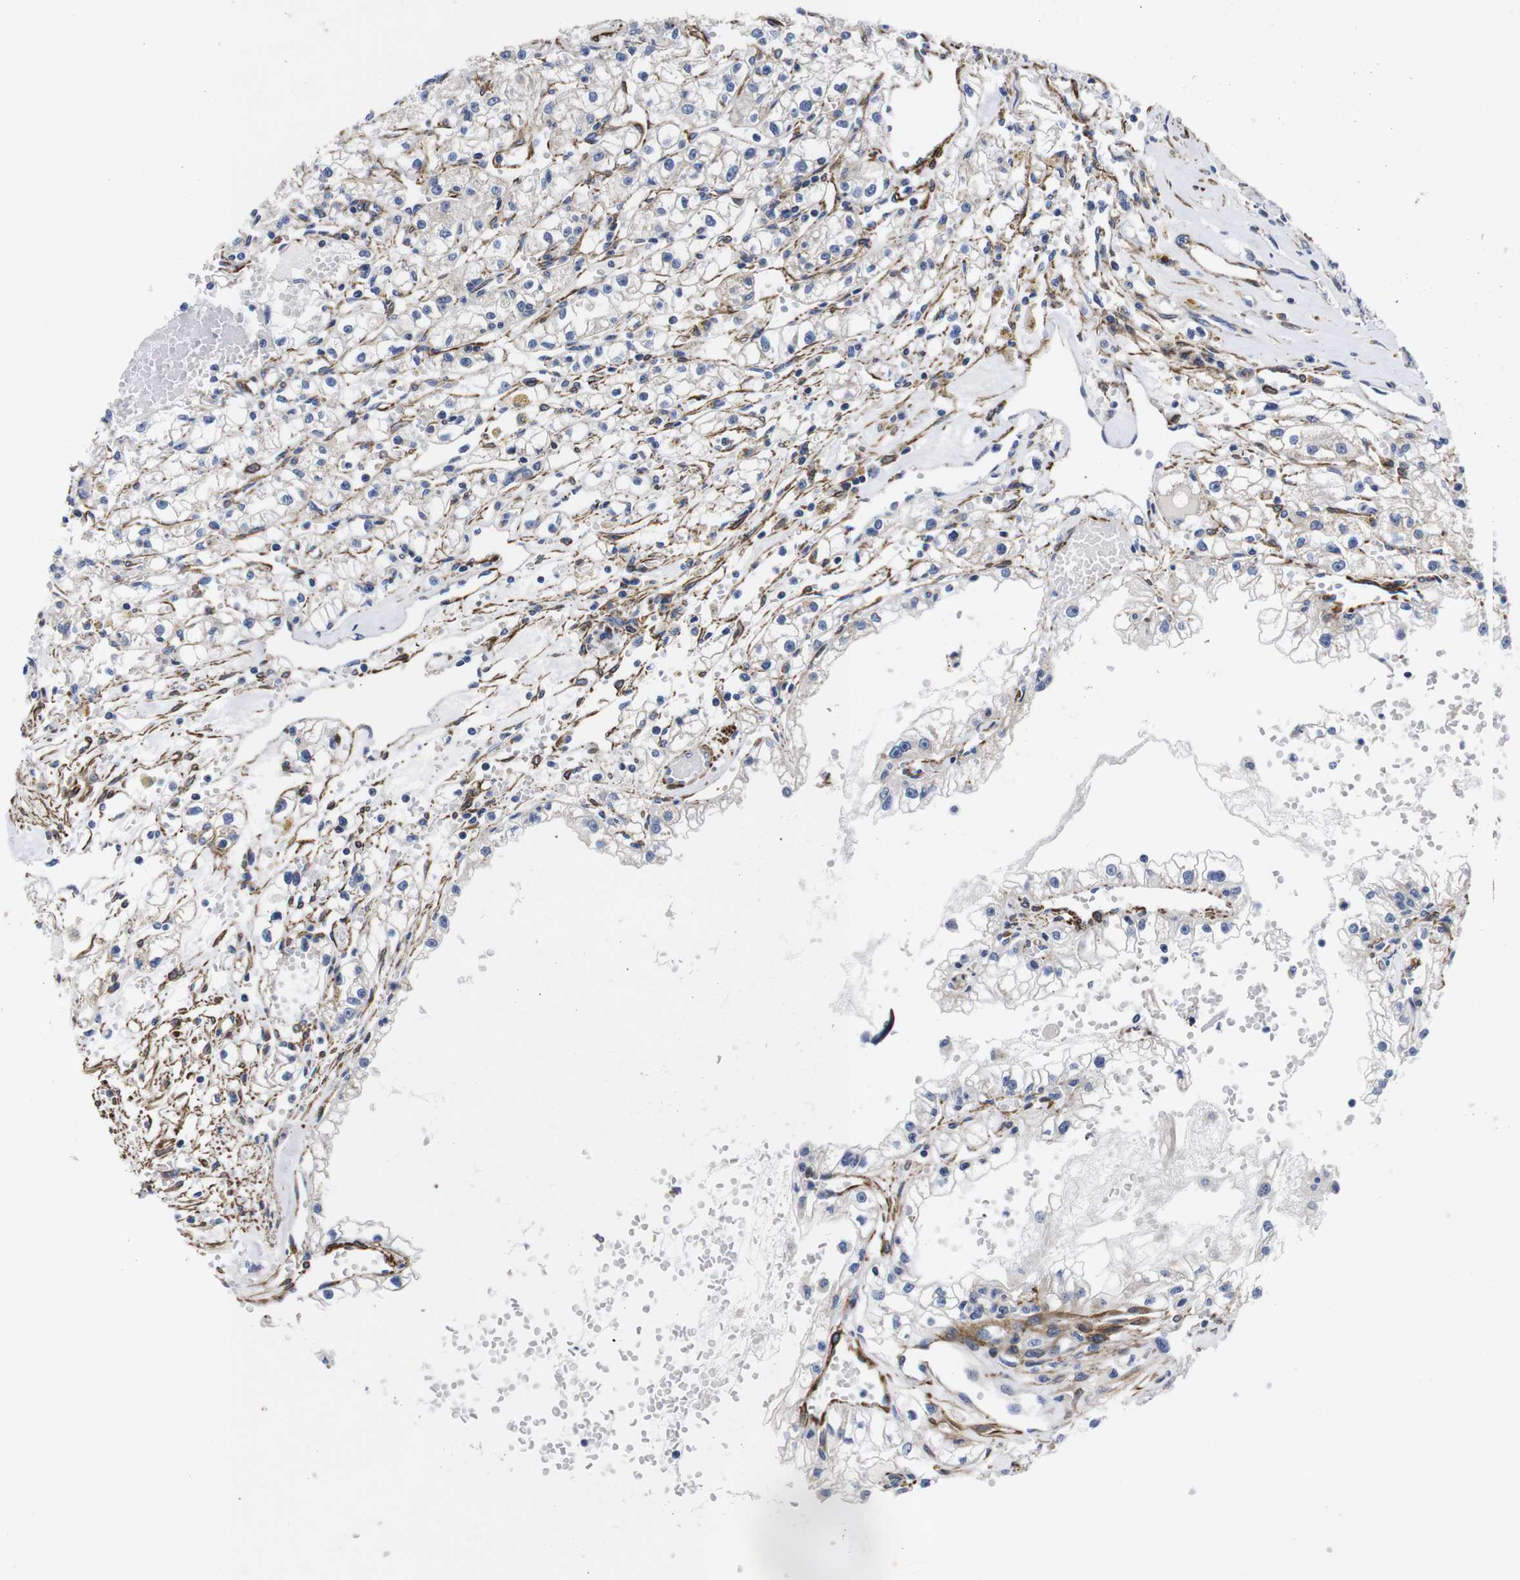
{"staining": {"intensity": "negative", "quantity": "none", "location": "none"}, "tissue": "renal cancer", "cell_type": "Tumor cells", "image_type": "cancer", "snomed": [{"axis": "morphology", "description": "Adenocarcinoma, NOS"}, {"axis": "topography", "description": "Kidney"}], "caption": "DAB immunohistochemical staining of adenocarcinoma (renal) displays no significant expression in tumor cells. (Immunohistochemistry (ihc), brightfield microscopy, high magnification).", "gene": "WNT10A", "patient": {"sex": "male", "age": 56}}